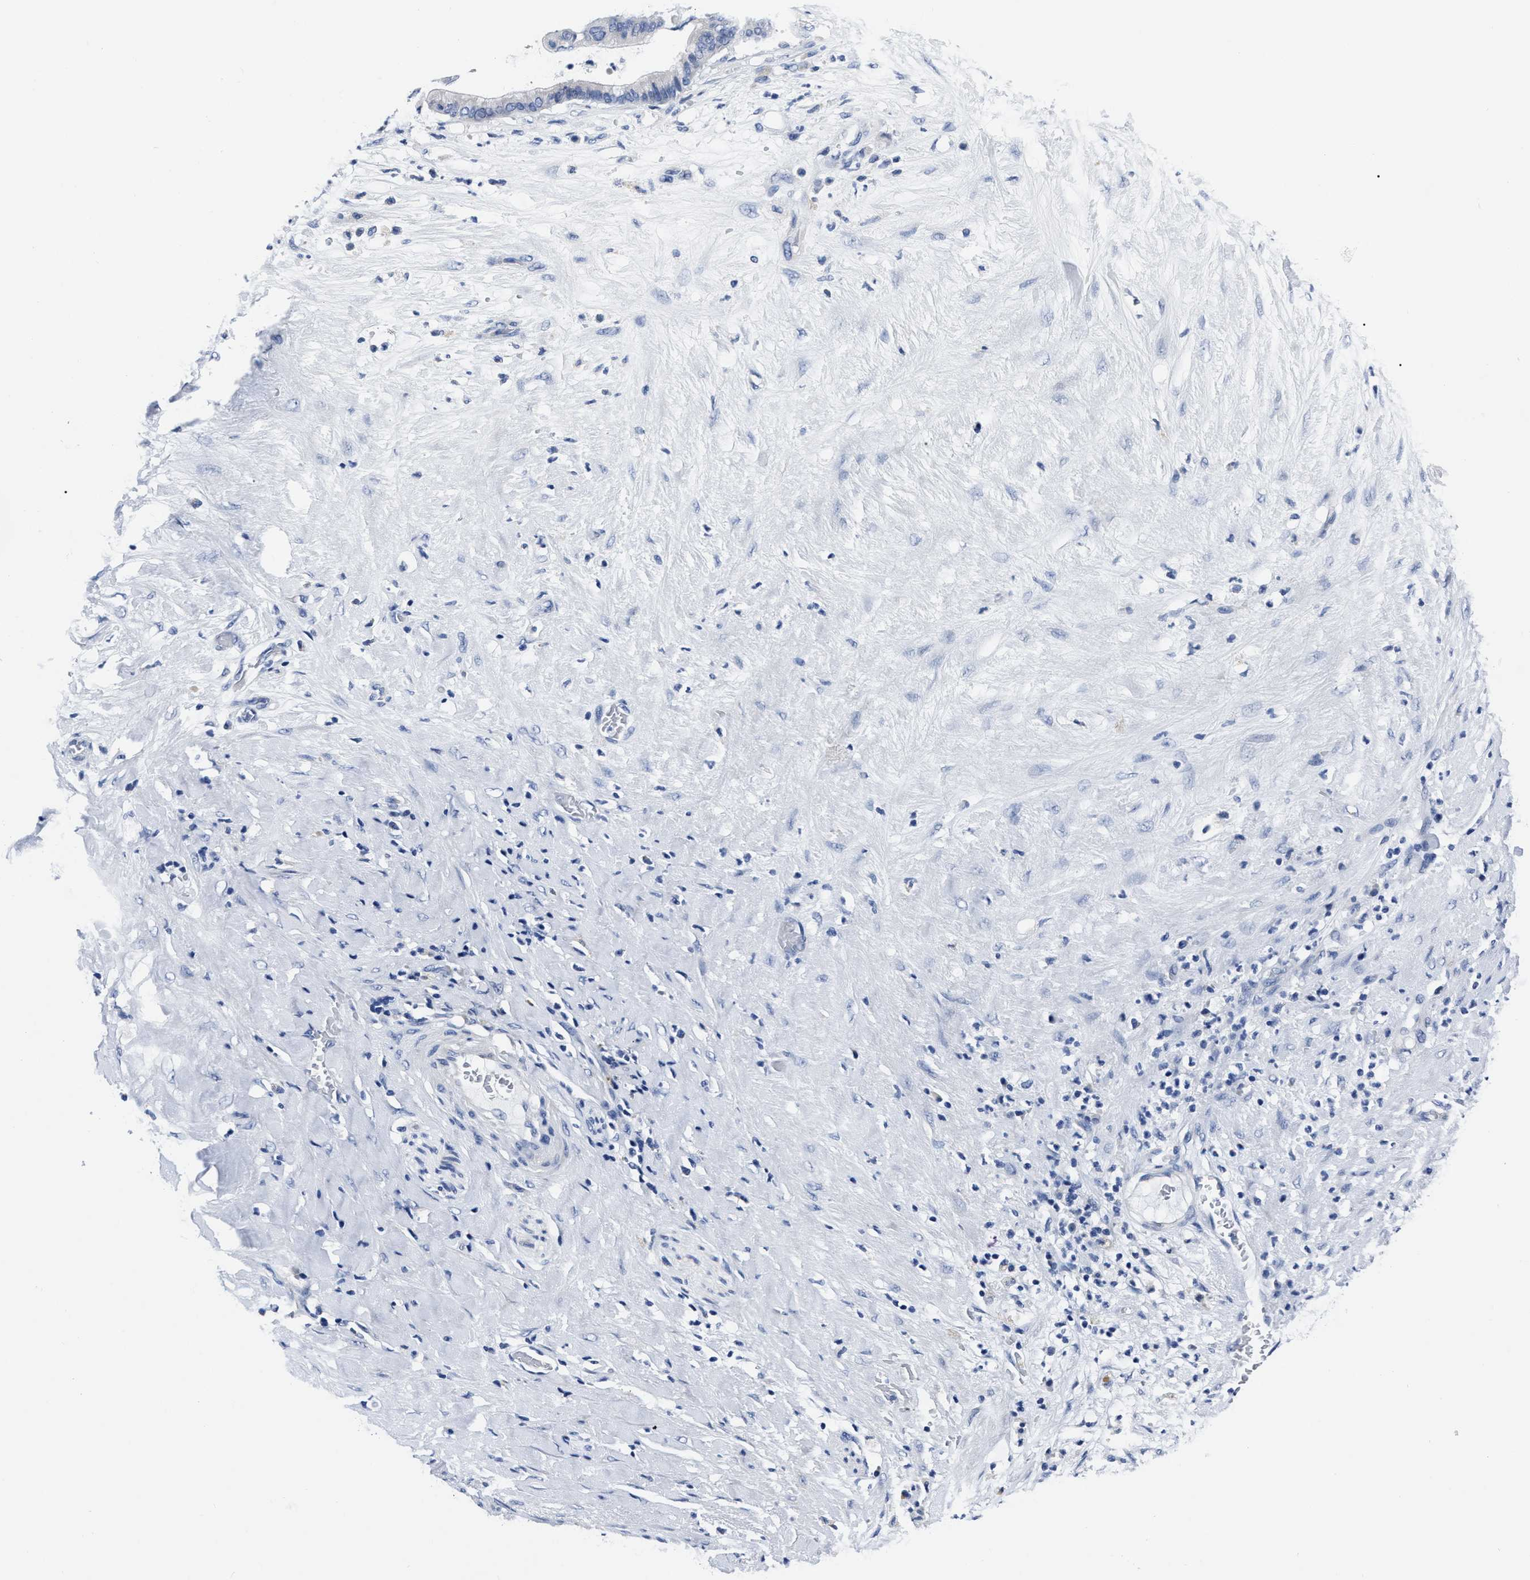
{"staining": {"intensity": "negative", "quantity": "none", "location": "none"}, "tissue": "pancreatic cancer", "cell_type": "Tumor cells", "image_type": "cancer", "snomed": [{"axis": "morphology", "description": "Adenocarcinoma, NOS"}, {"axis": "topography", "description": "Pancreas"}], "caption": "Tumor cells show no significant expression in pancreatic adenocarcinoma.", "gene": "MOV10L1", "patient": {"sex": "male", "age": 41}}